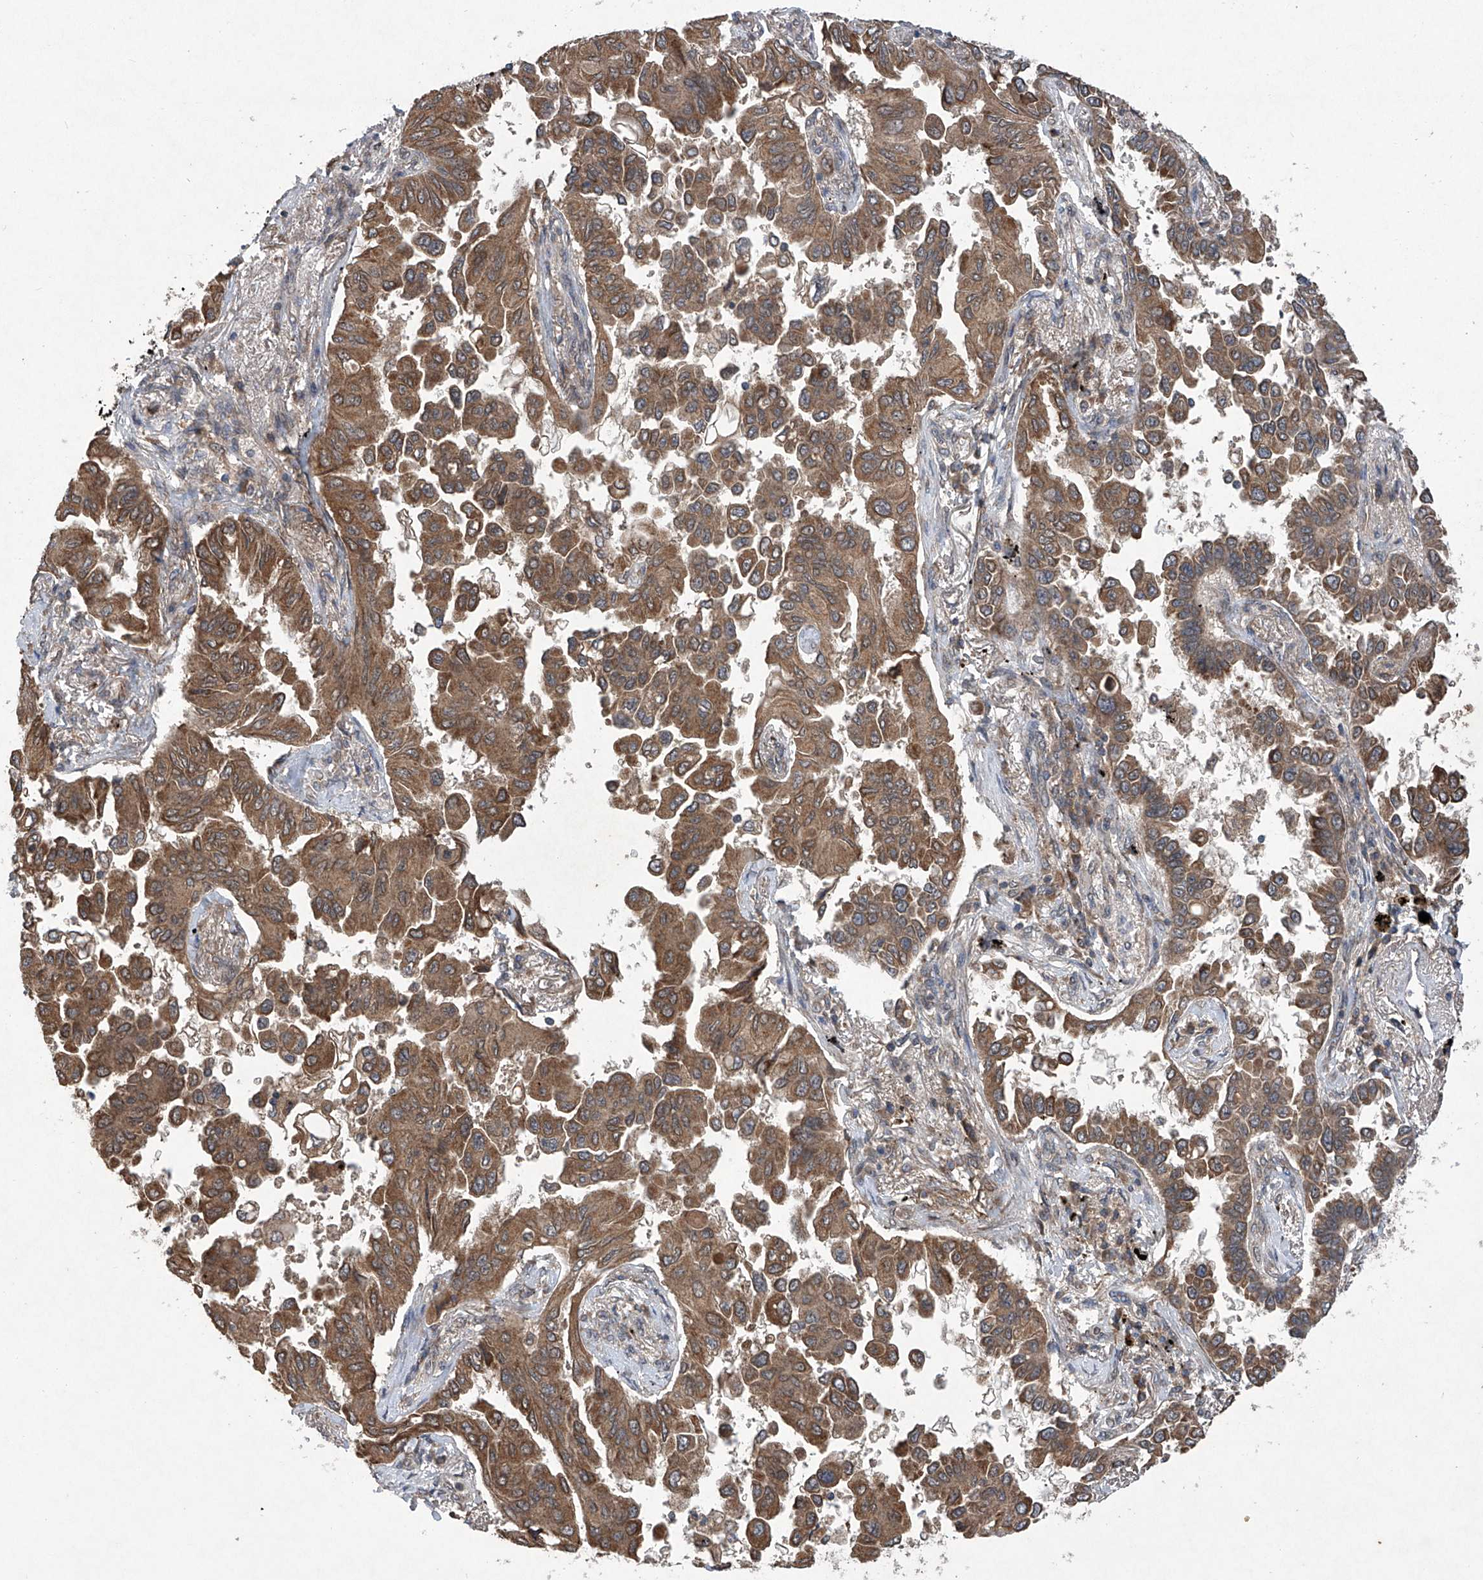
{"staining": {"intensity": "moderate", "quantity": ">75%", "location": "cytoplasmic/membranous"}, "tissue": "lung cancer", "cell_type": "Tumor cells", "image_type": "cancer", "snomed": [{"axis": "morphology", "description": "Adenocarcinoma, NOS"}, {"axis": "topography", "description": "Lung"}], "caption": "IHC of human adenocarcinoma (lung) demonstrates medium levels of moderate cytoplasmic/membranous expression in about >75% of tumor cells.", "gene": "SUMF2", "patient": {"sex": "female", "age": 67}}